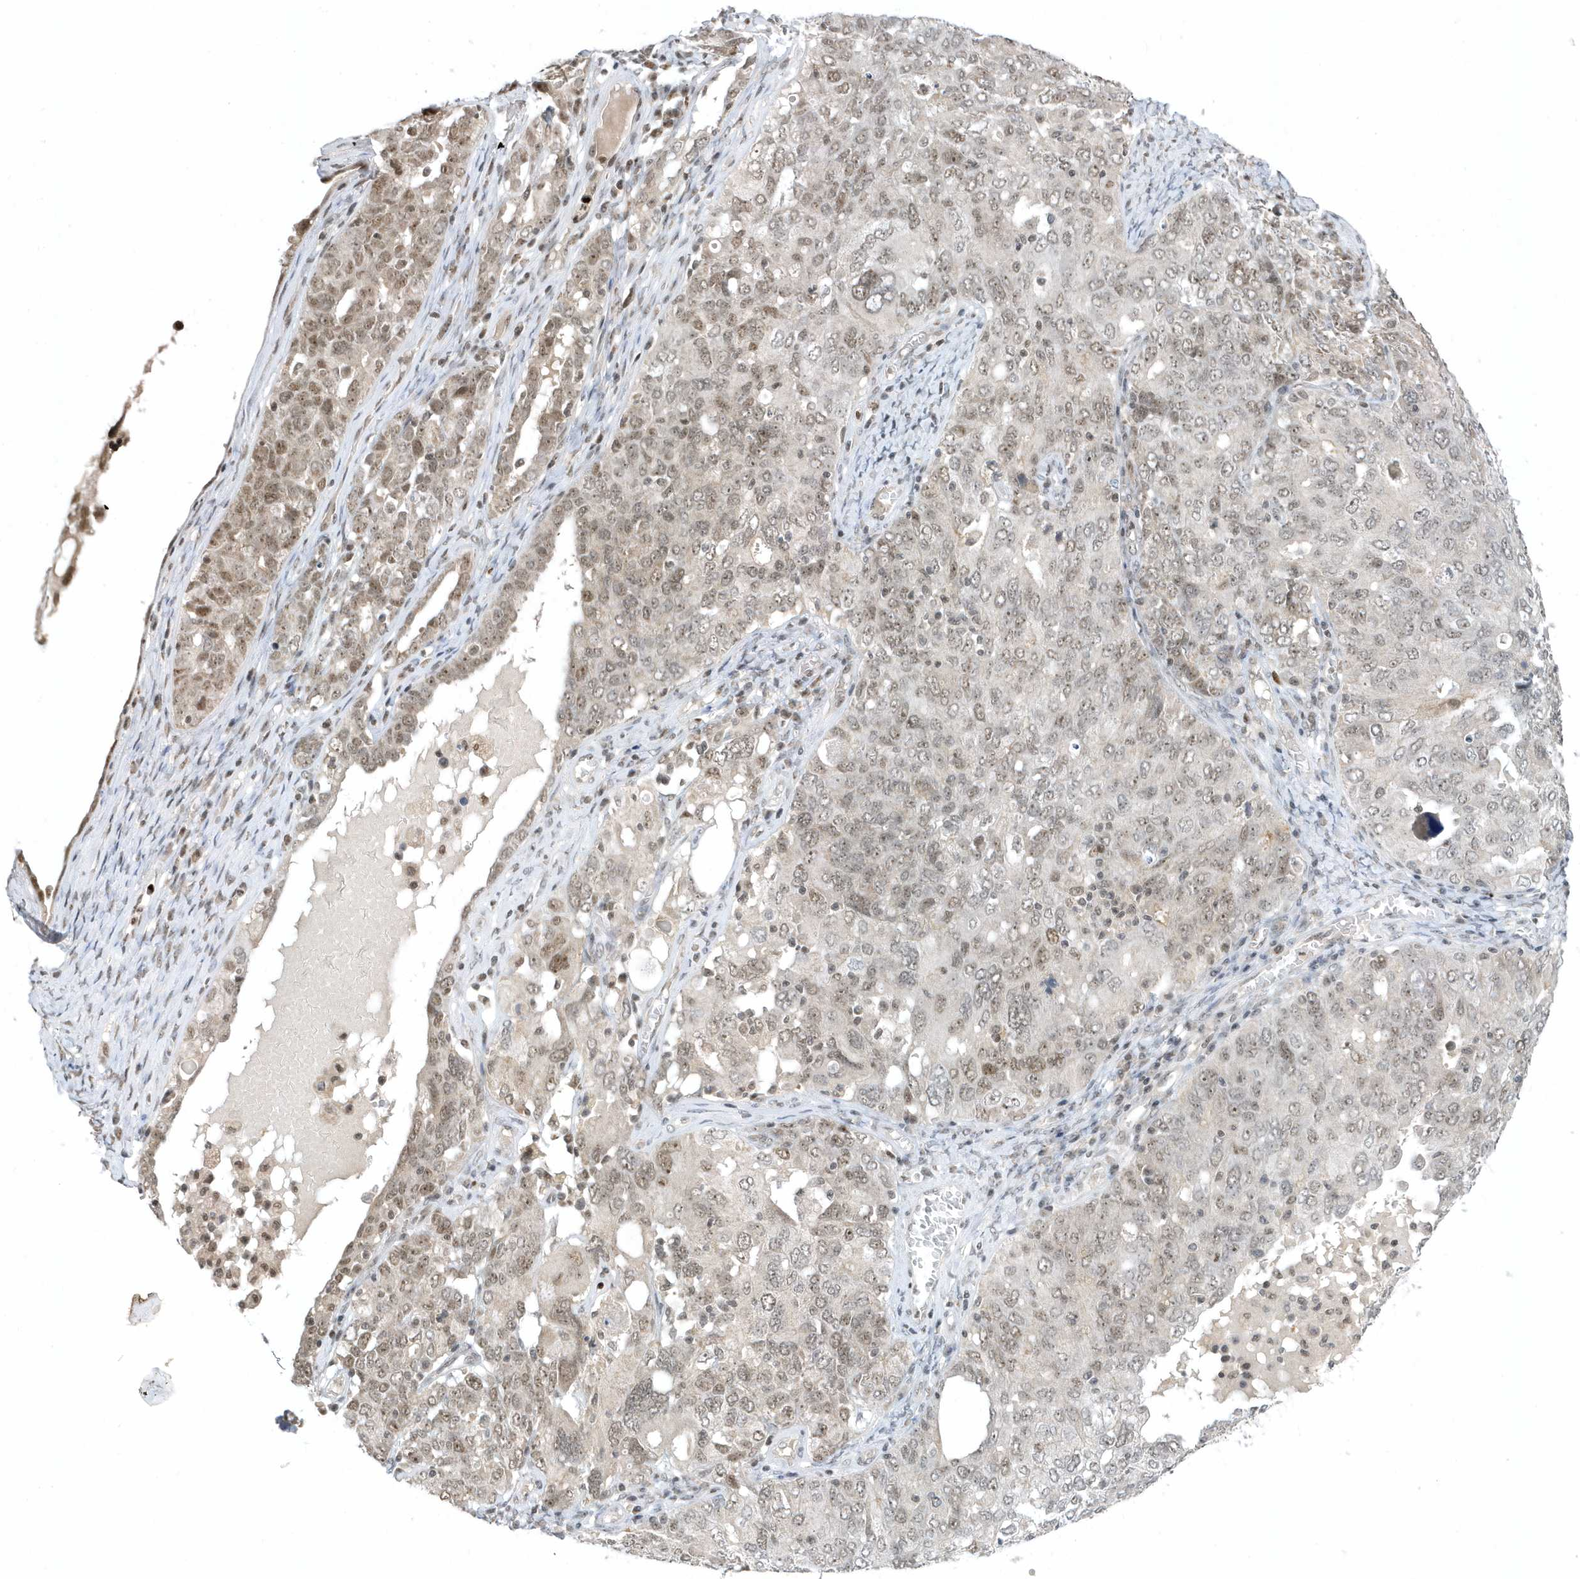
{"staining": {"intensity": "weak", "quantity": "25%-75%", "location": "nuclear"}, "tissue": "ovarian cancer", "cell_type": "Tumor cells", "image_type": "cancer", "snomed": [{"axis": "morphology", "description": "Carcinoma, endometroid"}, {"axis": "topography", "description": "Ovary"}], "caption": "This photomicrograph demonstrates immunohistochemistry staining of human ovarian cancer (endometroid carcinoma), with low weak nuclear expression in about 25%-75% of tumor cells.", "gene": "ZNF740", "patient": {"sex": "female", "age": 62}}